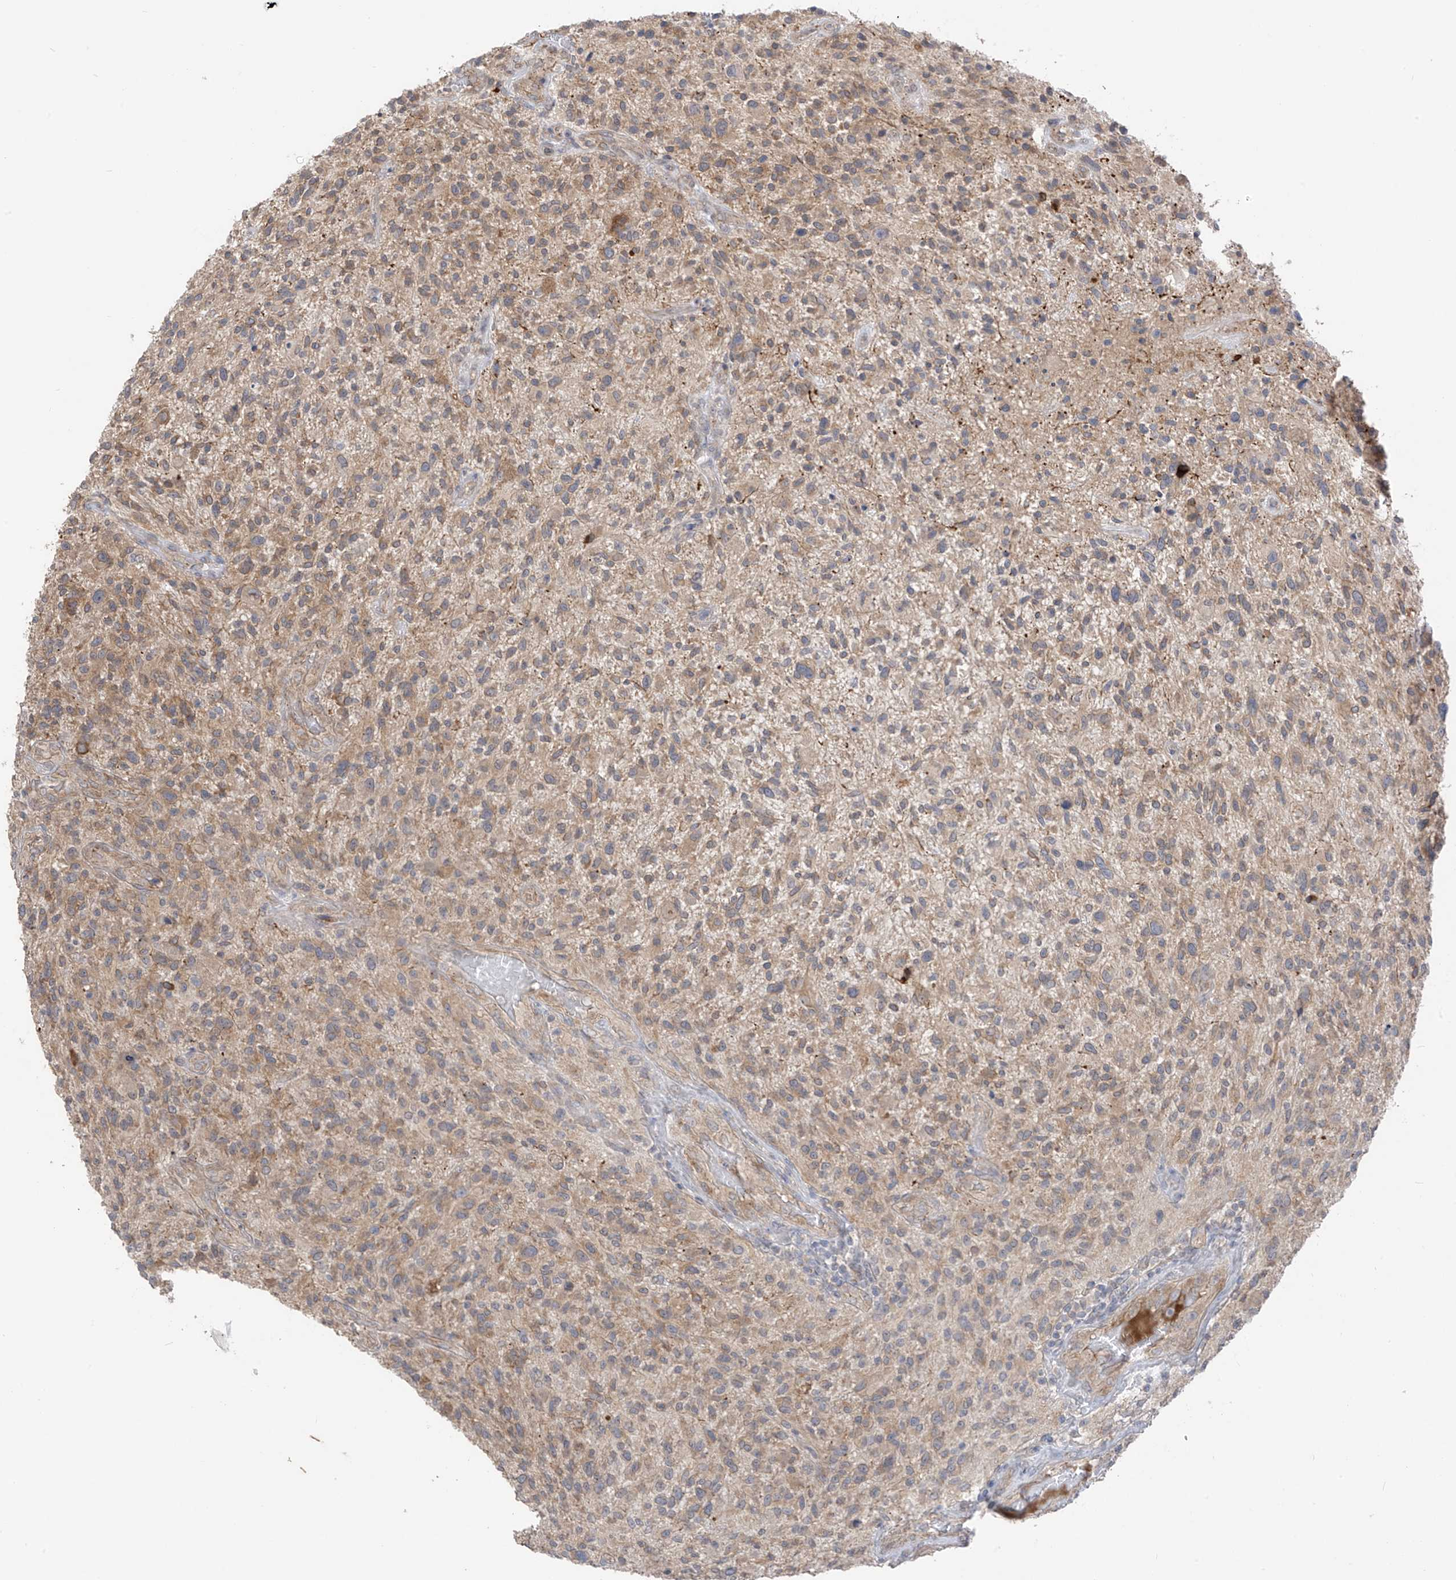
{"staining": {"intensity": "moderate", "quantity": ">75%", "location": "cytoplasmic/membranous"}, "tissue": "glioma", "cell_type": "Tumor cells", "image_type": "cancer", "snomed": [{"axis": "morphology", "description": "Glioma, malignant, High grade"}, {"axis": "topography", "description": "Brain"}], "caption": "This image reveals glioma stained with immunohistochemistry (IHC) to label a protein in brown. The cytoplasmic/membranous of tumor cells show moderate positivity for the protein. Nuclei are counter-stained blue.", "gene": "NALCN", "patient": {"sex": "male", "age": 47}}